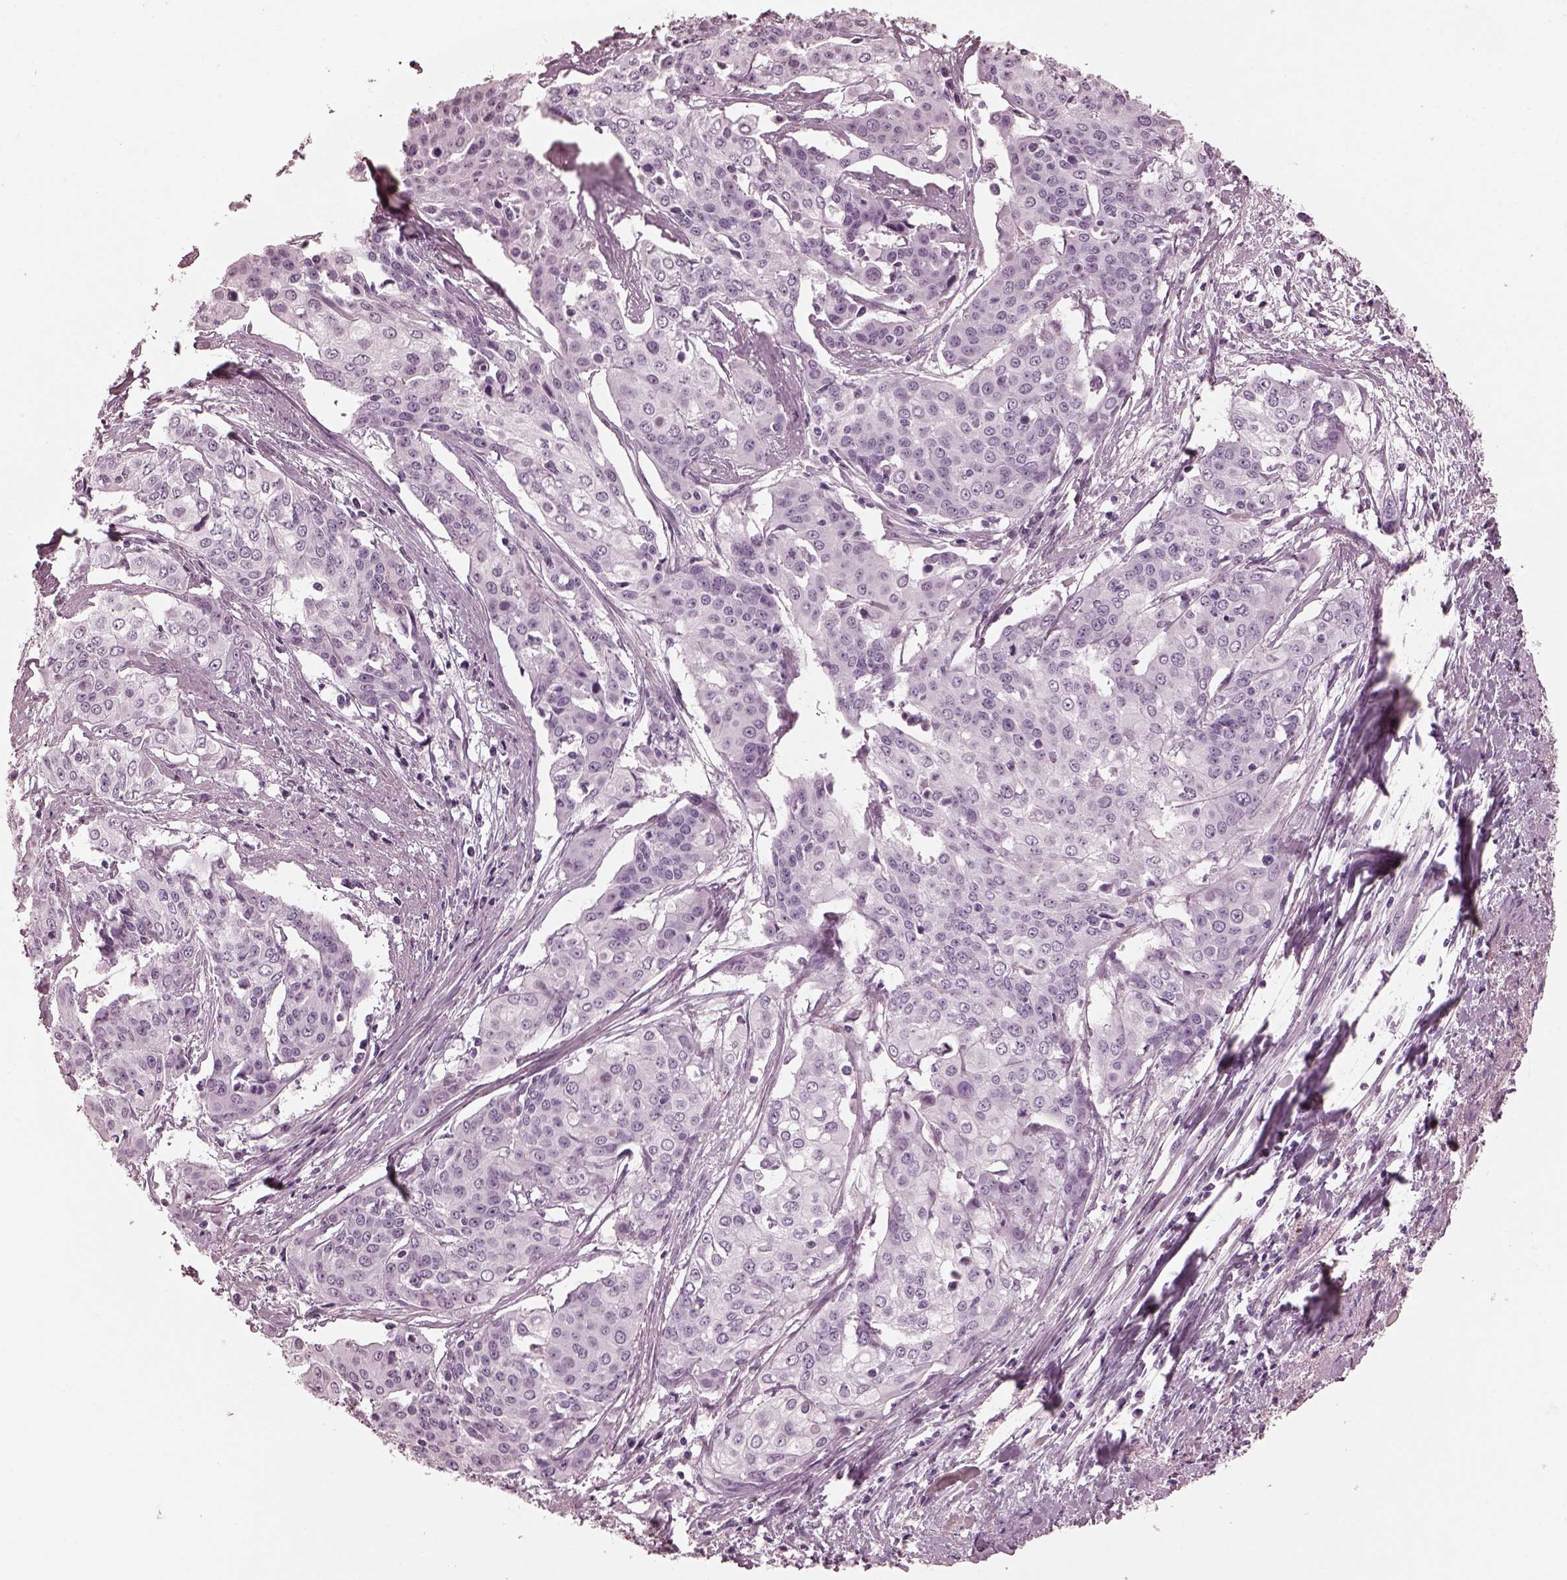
{"staining": {"intensity": "negative", "quantity": "none", "location": "none"}, "tissue": "cervical cancer", "cell_type": "Tumor cells", "image_type": "cancer", "snomed": [{"axis": "morphology", "description": "Squamous cell carcinoma, NOS"}, {"axis": "topography", "description": "Cervix"}], "caption": "Tumor cells show no significant expression in squamous cell carcinoma (cervical).", "gene": "FABP9", "patient": {"sex": "female", "age": 39}}